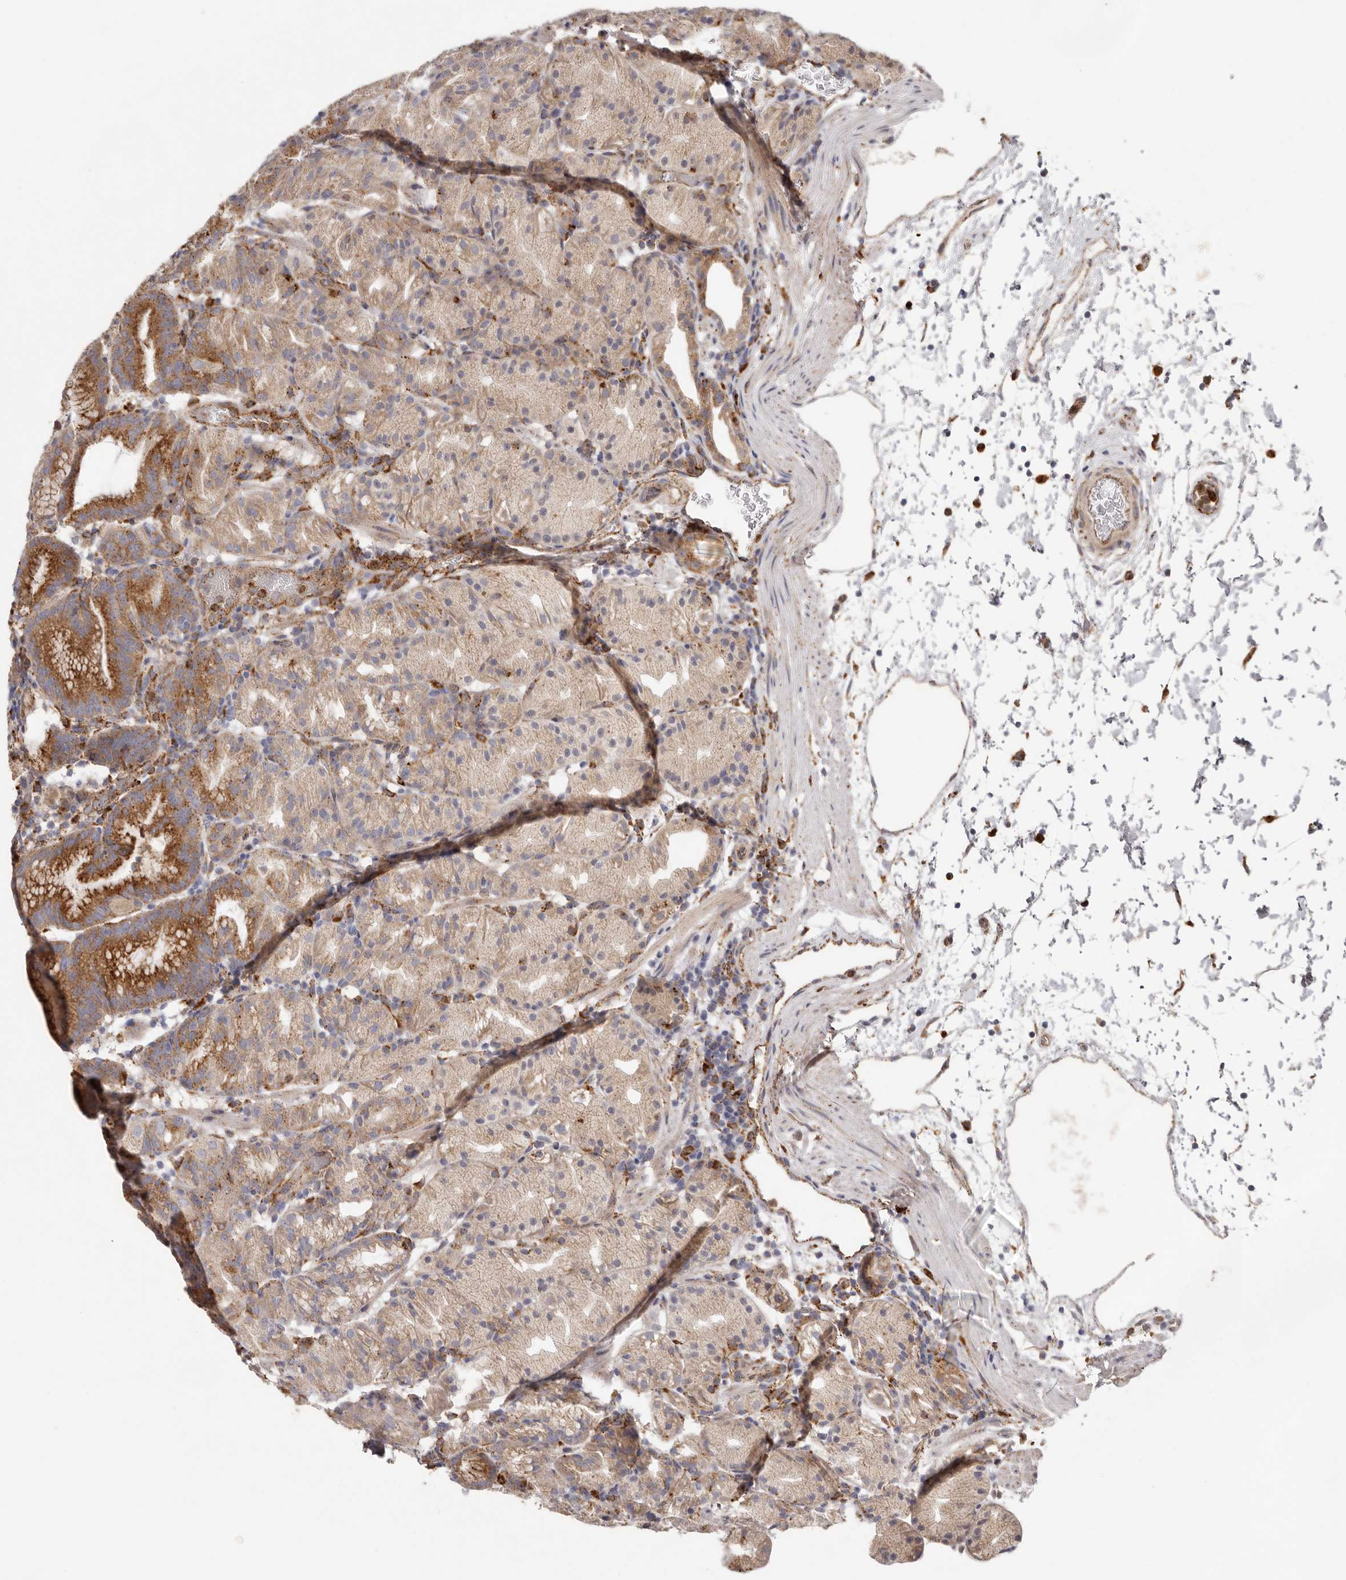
{"staining": {"intensity": "moderate", "quantity": ">75%", "location": "cytoplasmic/membranous"}, "tissue": "stomach", "cell_type": "Glandular cells", "image_type": "normal", "snomed": [{"axis": "morphology", "description": "Normal tissue, NOS"}, {"axis": "topography", "description": "Stomach, upper"}], "caption": "Brown immunohistochemical staining in normal stomach shows moderate cytoplasmic/membranous positivity in approximately >75% of glandular cells.", "gene": "GRN", "patient": {"sex": "male", "age": 48}}